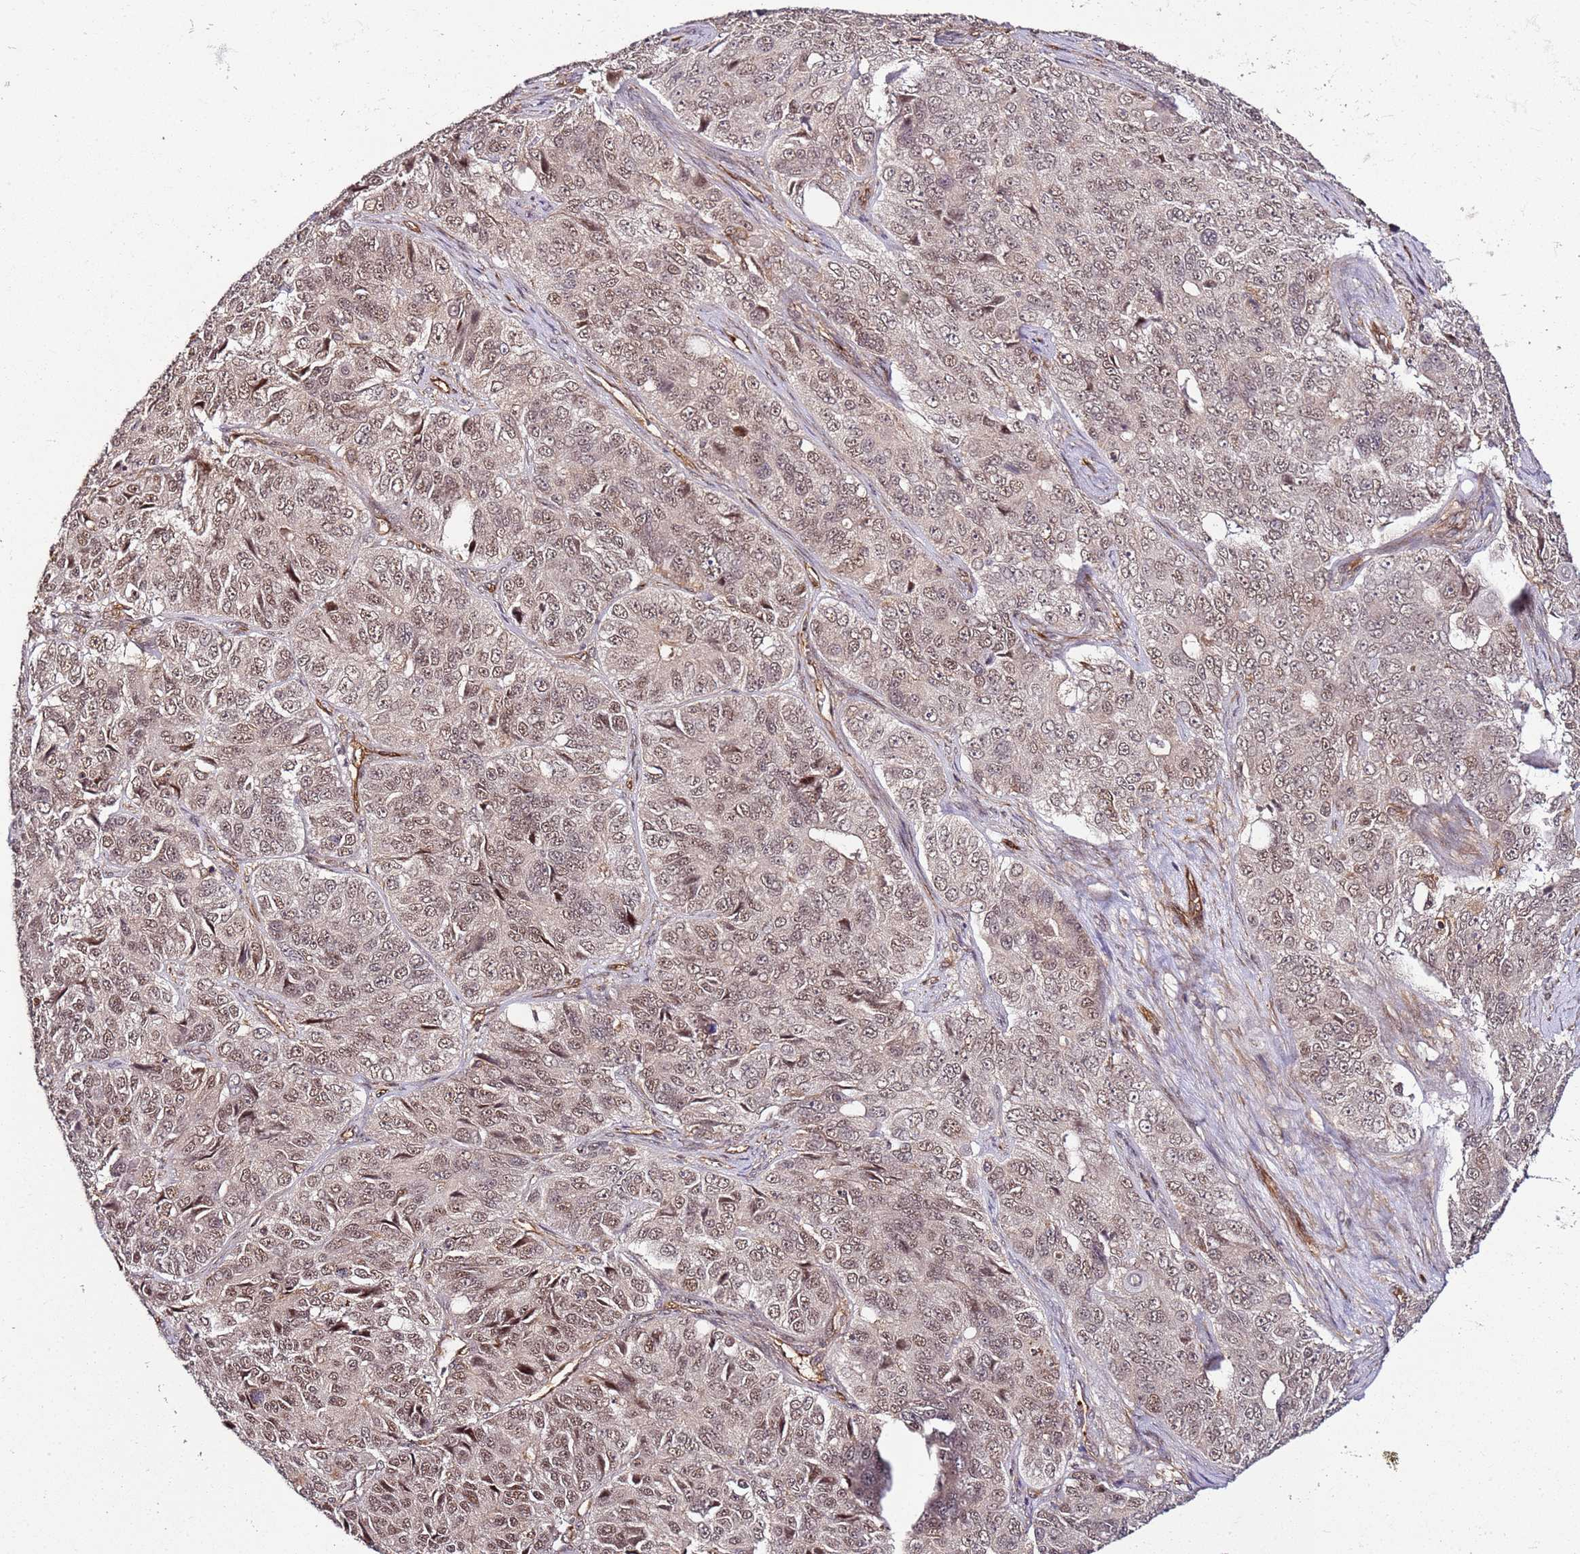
{"staining": {"intensity": "weak", "quantity": ">75%", "location": "nuclear"}, "tissue": "ovarian cancer", "cell_type": "Tumor cells", "image_type": "cancer", "snomed": [{"axis": "morphology", "description": "Carcinoma, endometroid"}, {"axis": "topography", "description": "Ovary"}], "caption": "Protein analysis of ovarian endometroid carcinoma tissue exhibits weak nuclear expression in about >75% of tumor cells.", "gene": "CCNYL1", "patient": {"sex": "female", "age": 51}}